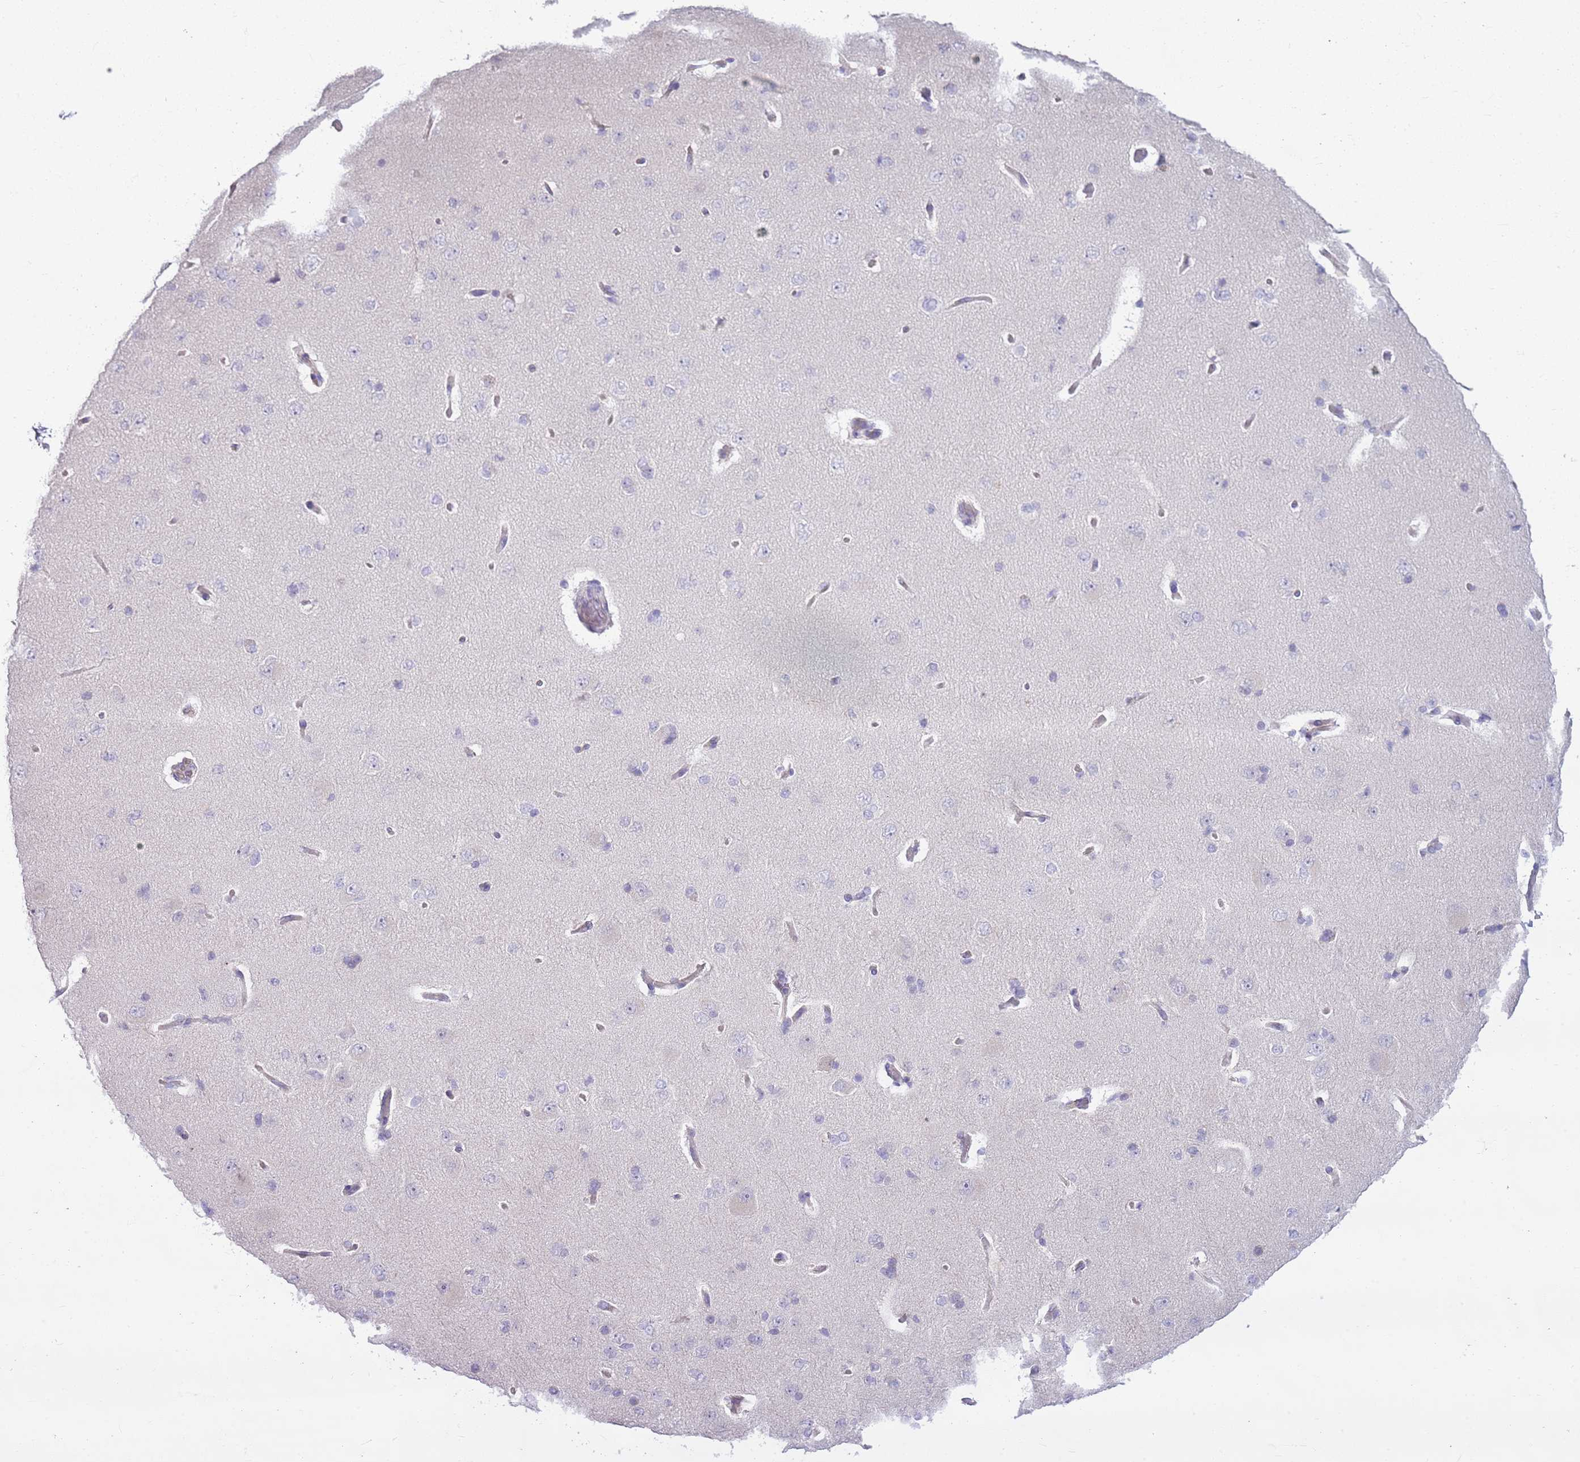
{"staining": {"intensity": "negative", "quantity": "none", "location": "none"}, "tissue": "cerebral cortex", "cell_type": "Endothelial cells", "image_type": "normal", "snomed": [{"axis": "morphology", "description": "Normal tissue, NOS"}, {"axis": "topography", "description": "Cerebral cortex"}], "caption": "Immunohistochemical staining of unremarkable human cerebral cortex reveals no significant staining in endothelial cells. The staining was performed using DAB (3,3'-diaminobenzidine) to visualize the protein expression in brown, while the nuclei were stained in blue with hematoxylin (Magnification: 20x).", "gene": "PARP8", "patient": {"sex": "male", "age": 62}}